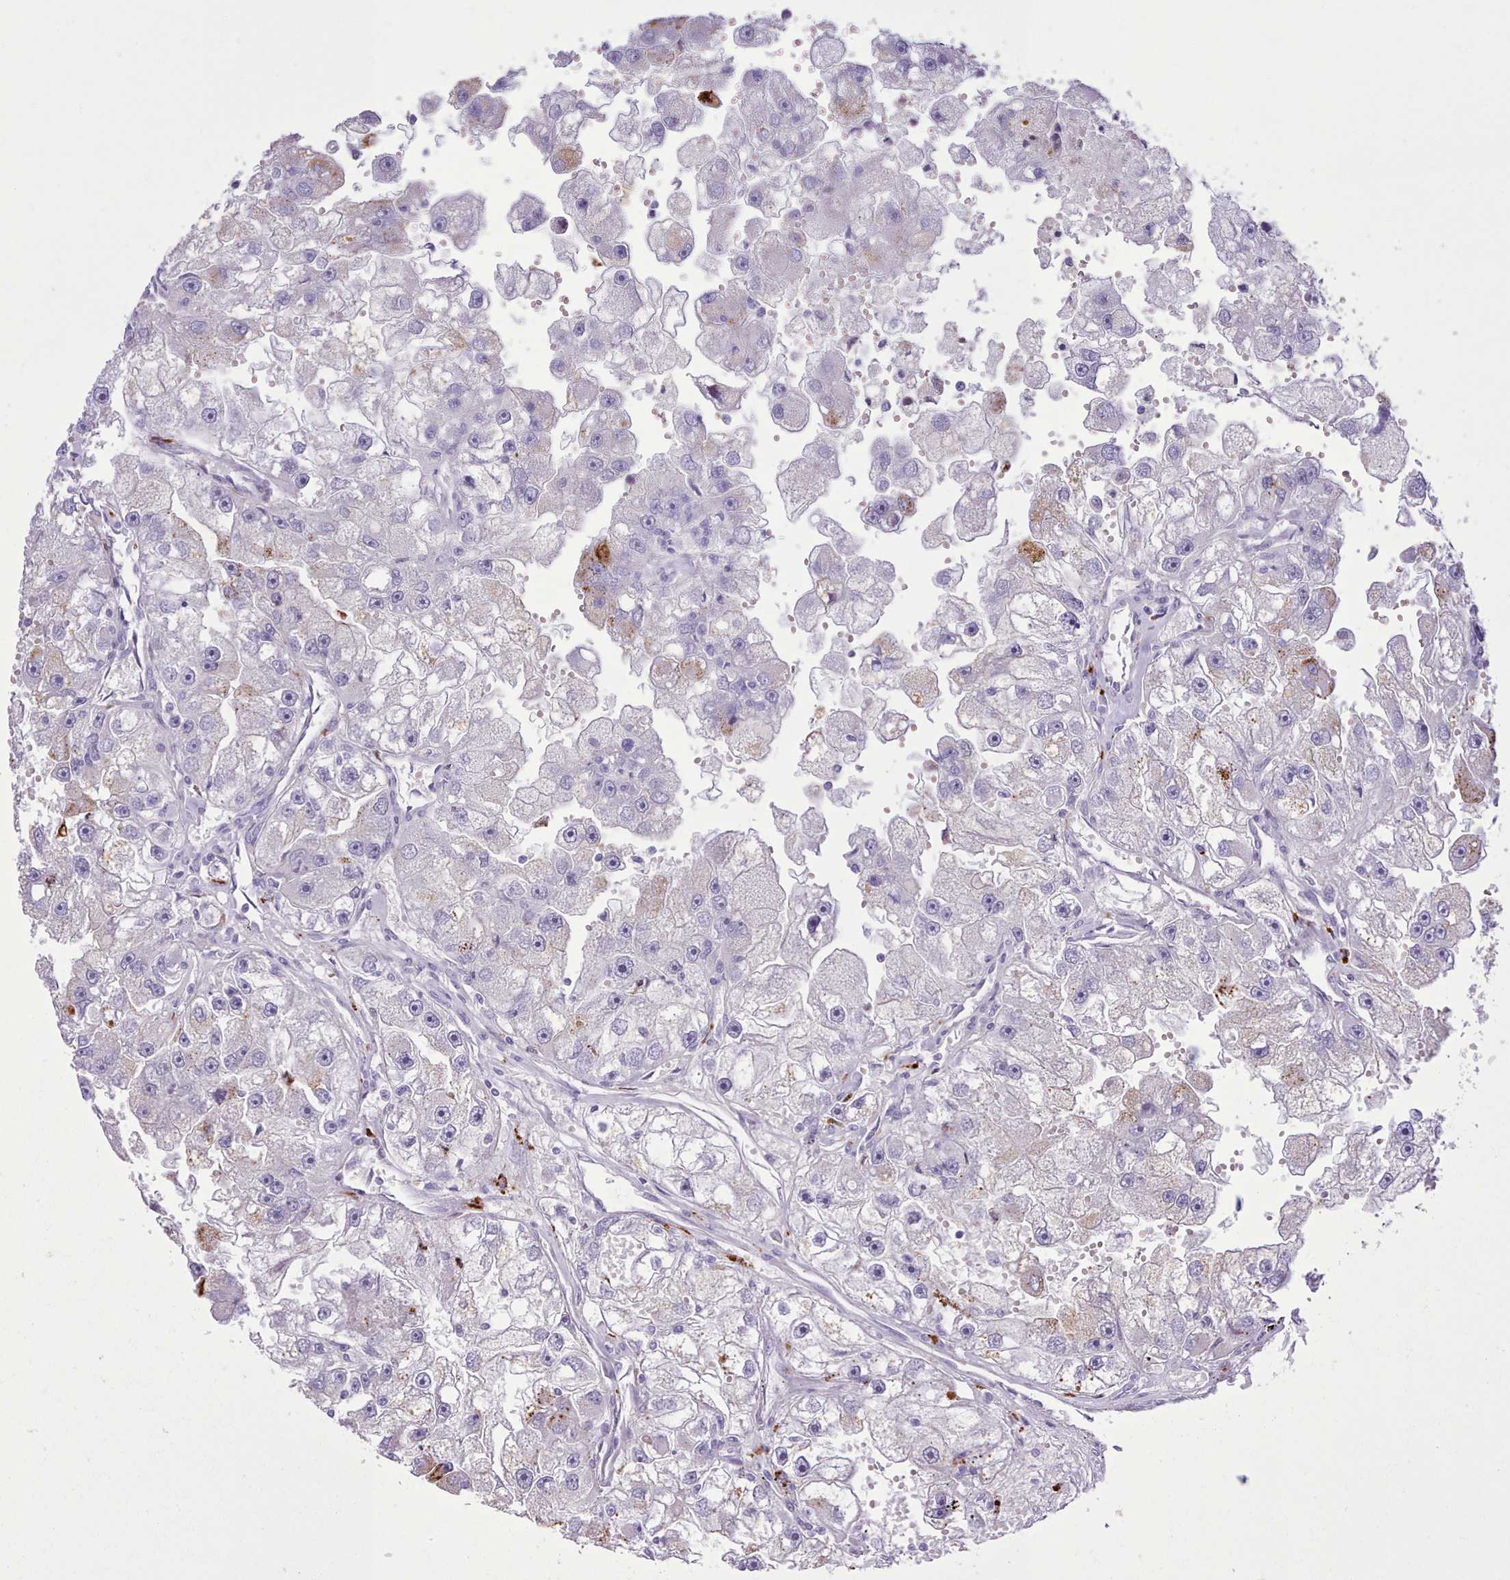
{"staining": {"intensity": "moderate", "quantity": "<25%", "location": "cytoplasmic/membranous"}, "tissue": "renal cancer", "cell_type": "Tumor cells", "image_type": "cancer", "snomed": [{"axis": "morphology", "description": "Adenocarcinoma, NOS"}, {"axis": "topography", "description": "Kidney"}], "caption": "Renal cancer (adenocarcinoma) stained for a protein (brown) demonstrates moderate cytoplasmic/membranous positive positivity in approximately <25% of tumor cells.", "gene": "SRD5A1", "patient": {"sex": "male", "age": 63}}